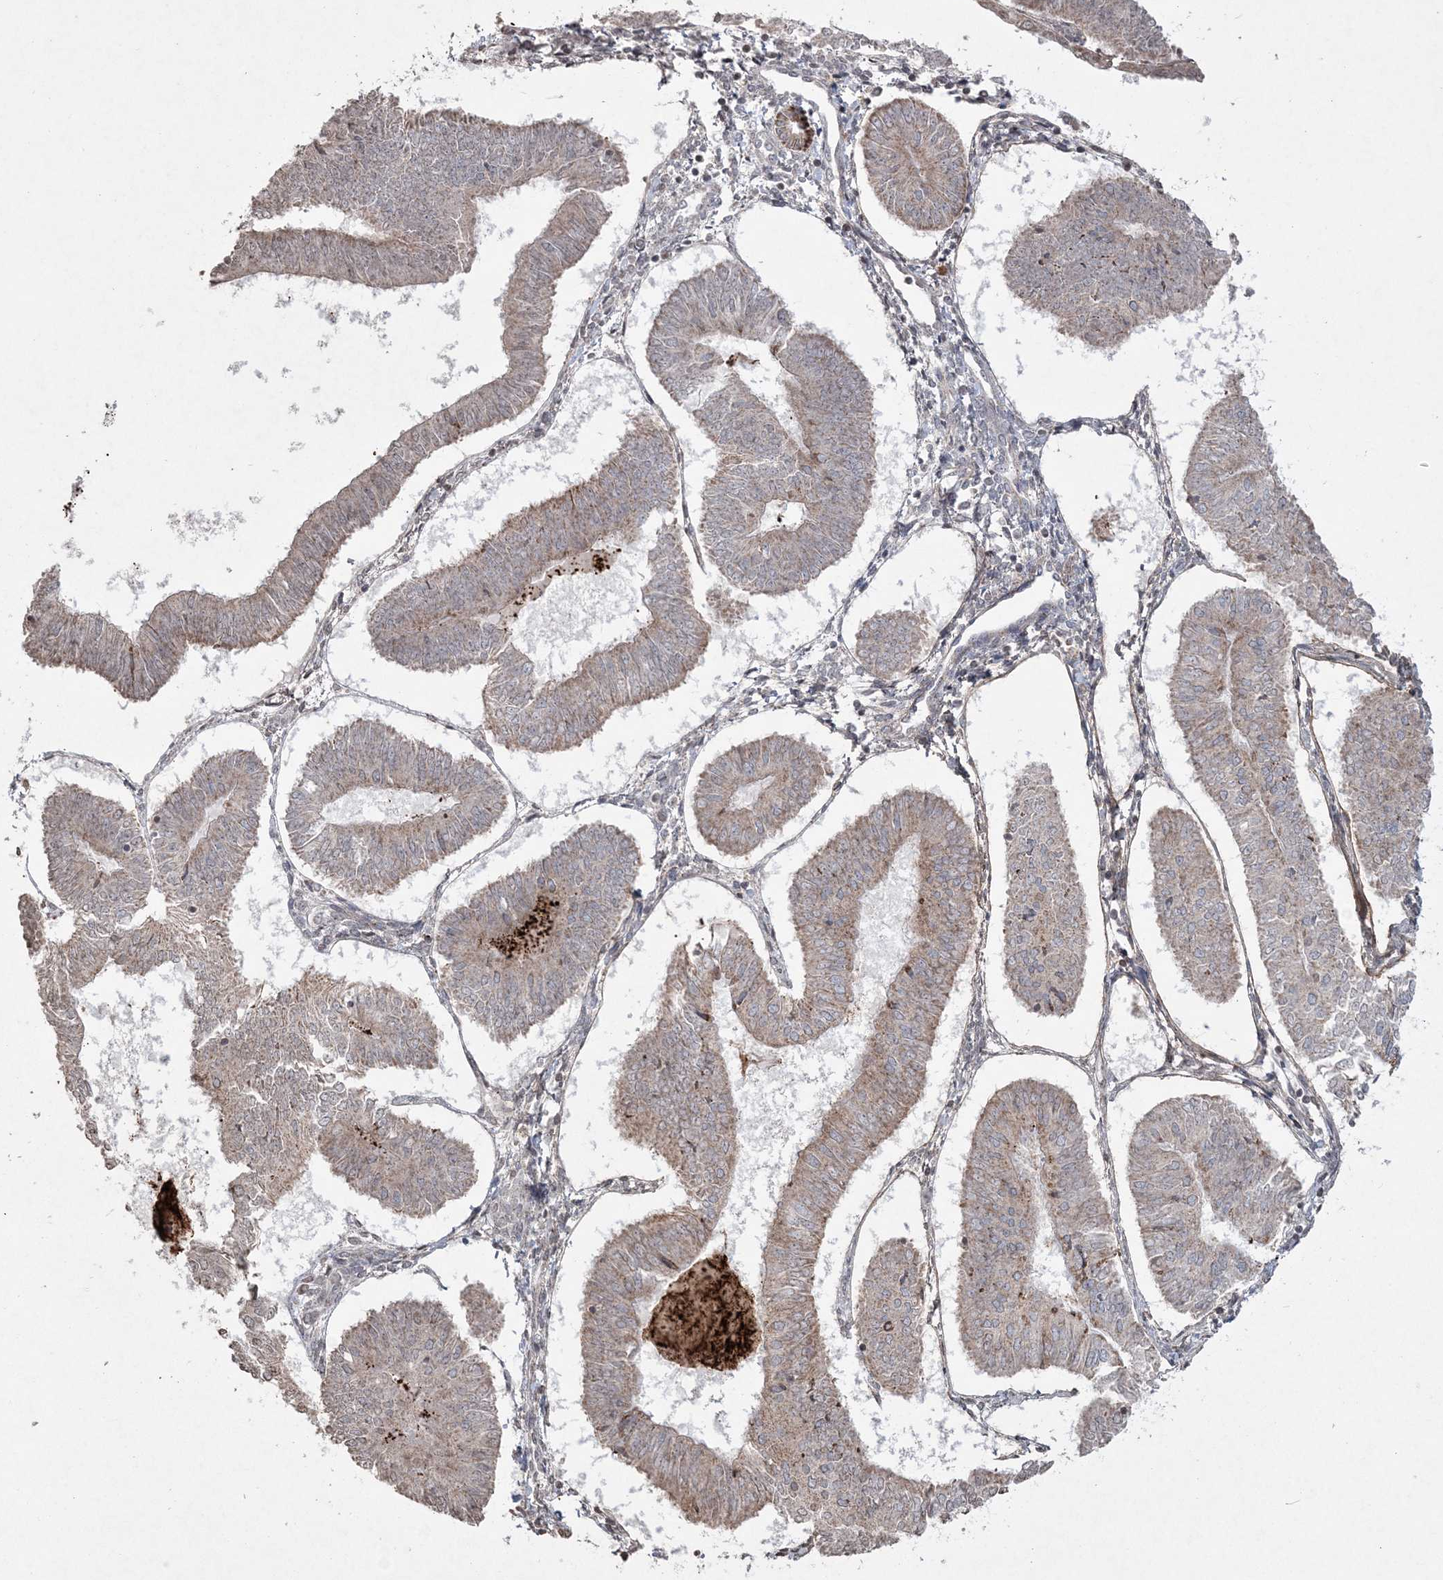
{"staining": {"intensity": "moderate", "quantity": "<25%", "location": "cytoplasmic/membranous"}, "tissue": "endometrial cancer", "cell_type": "Tumor cells", "image_type": "cancer", "snomed": [{"axis": "morphology", "description": "Adenocarcinoma, NOS"}, {"axis": "topography", "description": "Endometrium"}], "caption": "A brown stain shows moderate cytoplasmic/membranous positivity of a protein in endometrial adenocarcinoma tumor cells. (DAB IHC, brown staining for protein, blue staining for nuclei).", "gene": "TTC7A", "patient": {"sex": "female", "age": 58}}